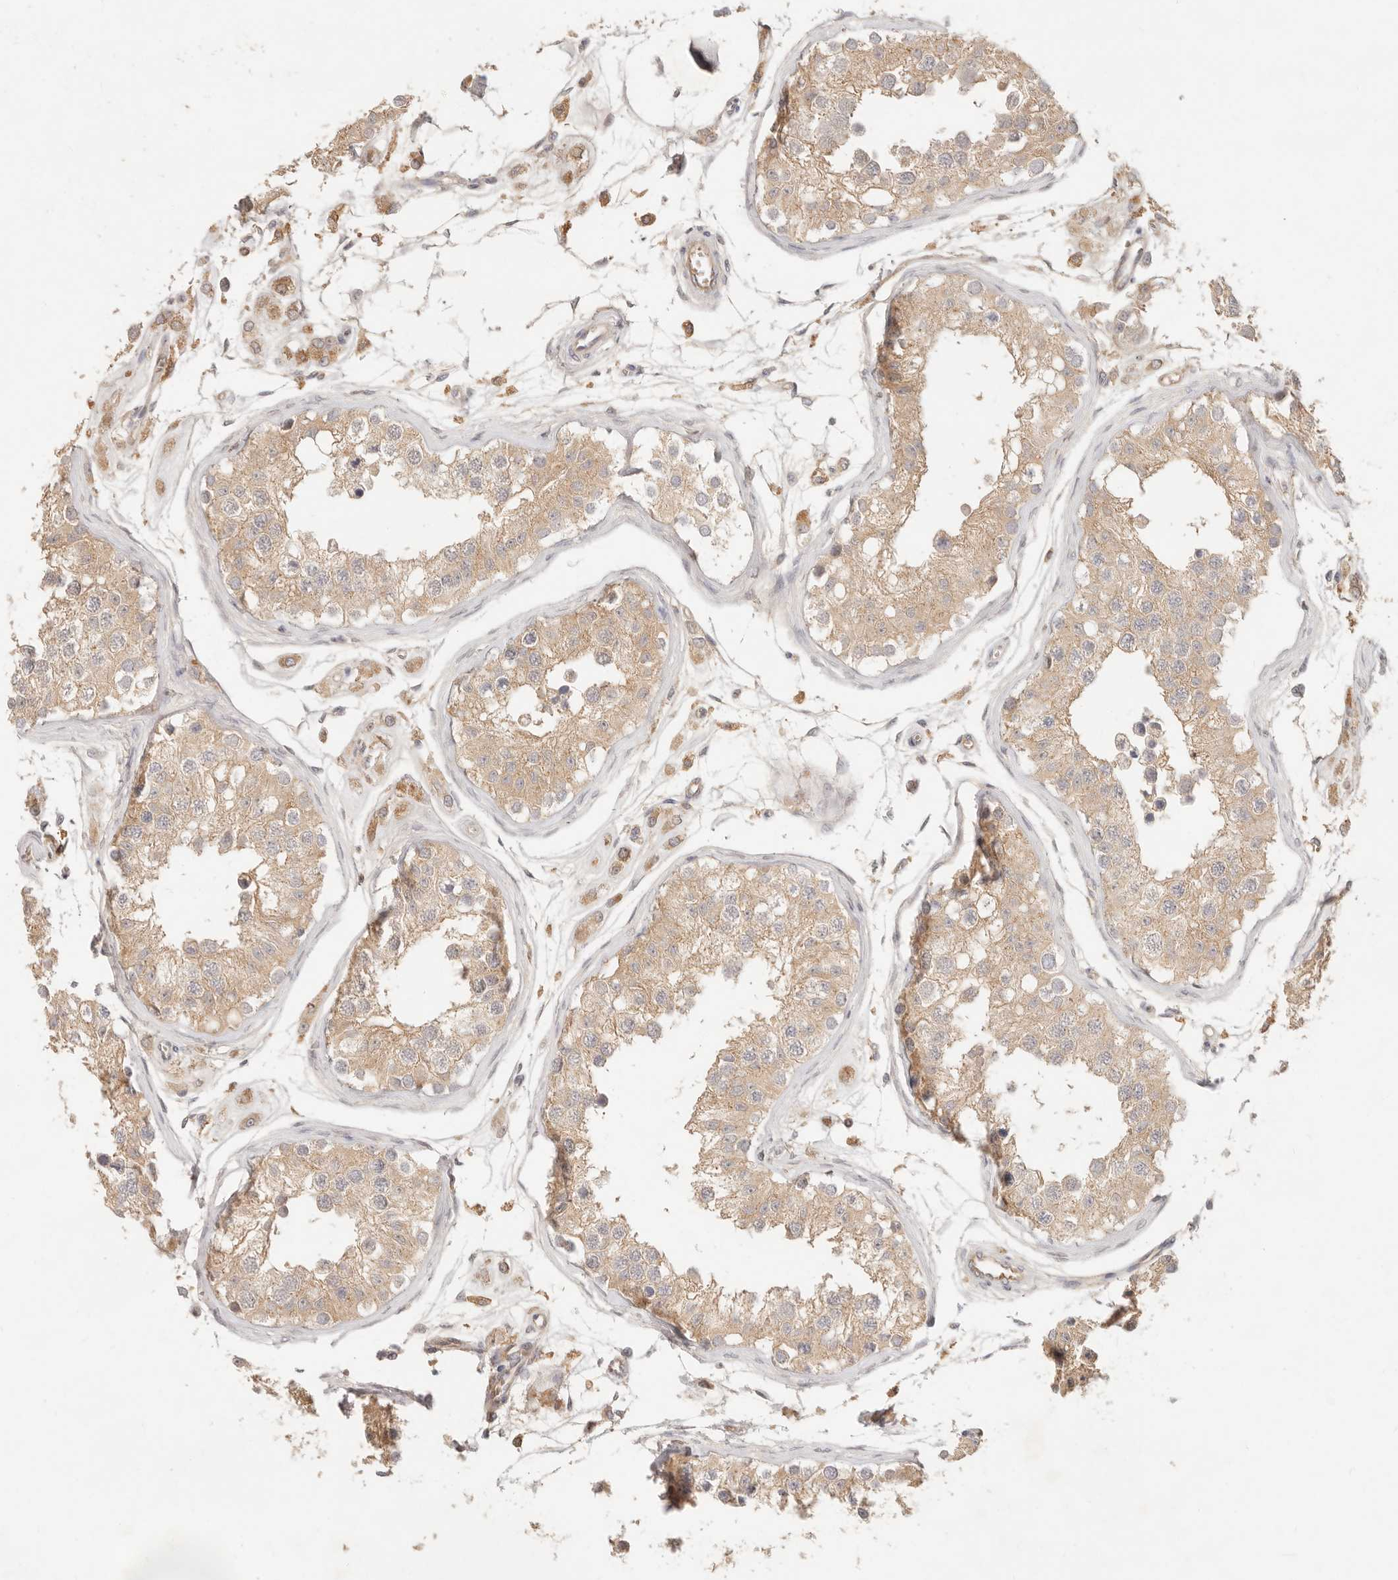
{"staining": {"intensity": "weak", "quantity": ">75%", "location": "cytoplasmic/membranous"}, "tissue": "testis", "cell_type": "Cells in seminiferous ducts", "image_type": "normal", "snomed": [{"axis": "morphology", "description": "Normal tissue, NOS"}, {"axis": "morphology", "description": "Adenocarcinoma, metastatic, NOS"}, {"axis": "topography", "description": "Testis"}], "caption": "Immunohistochemical staining of unremarkable human testis exhibits >75% levels of weak cytoplasmic/membranous protein positivity in about >75% of cells in seminiferous ducts. (DAB IHC, brown staining for protein, blue staining for nuclei).", "gene": "NECAP2", "patient": {"sex": "male", "age": 26}}